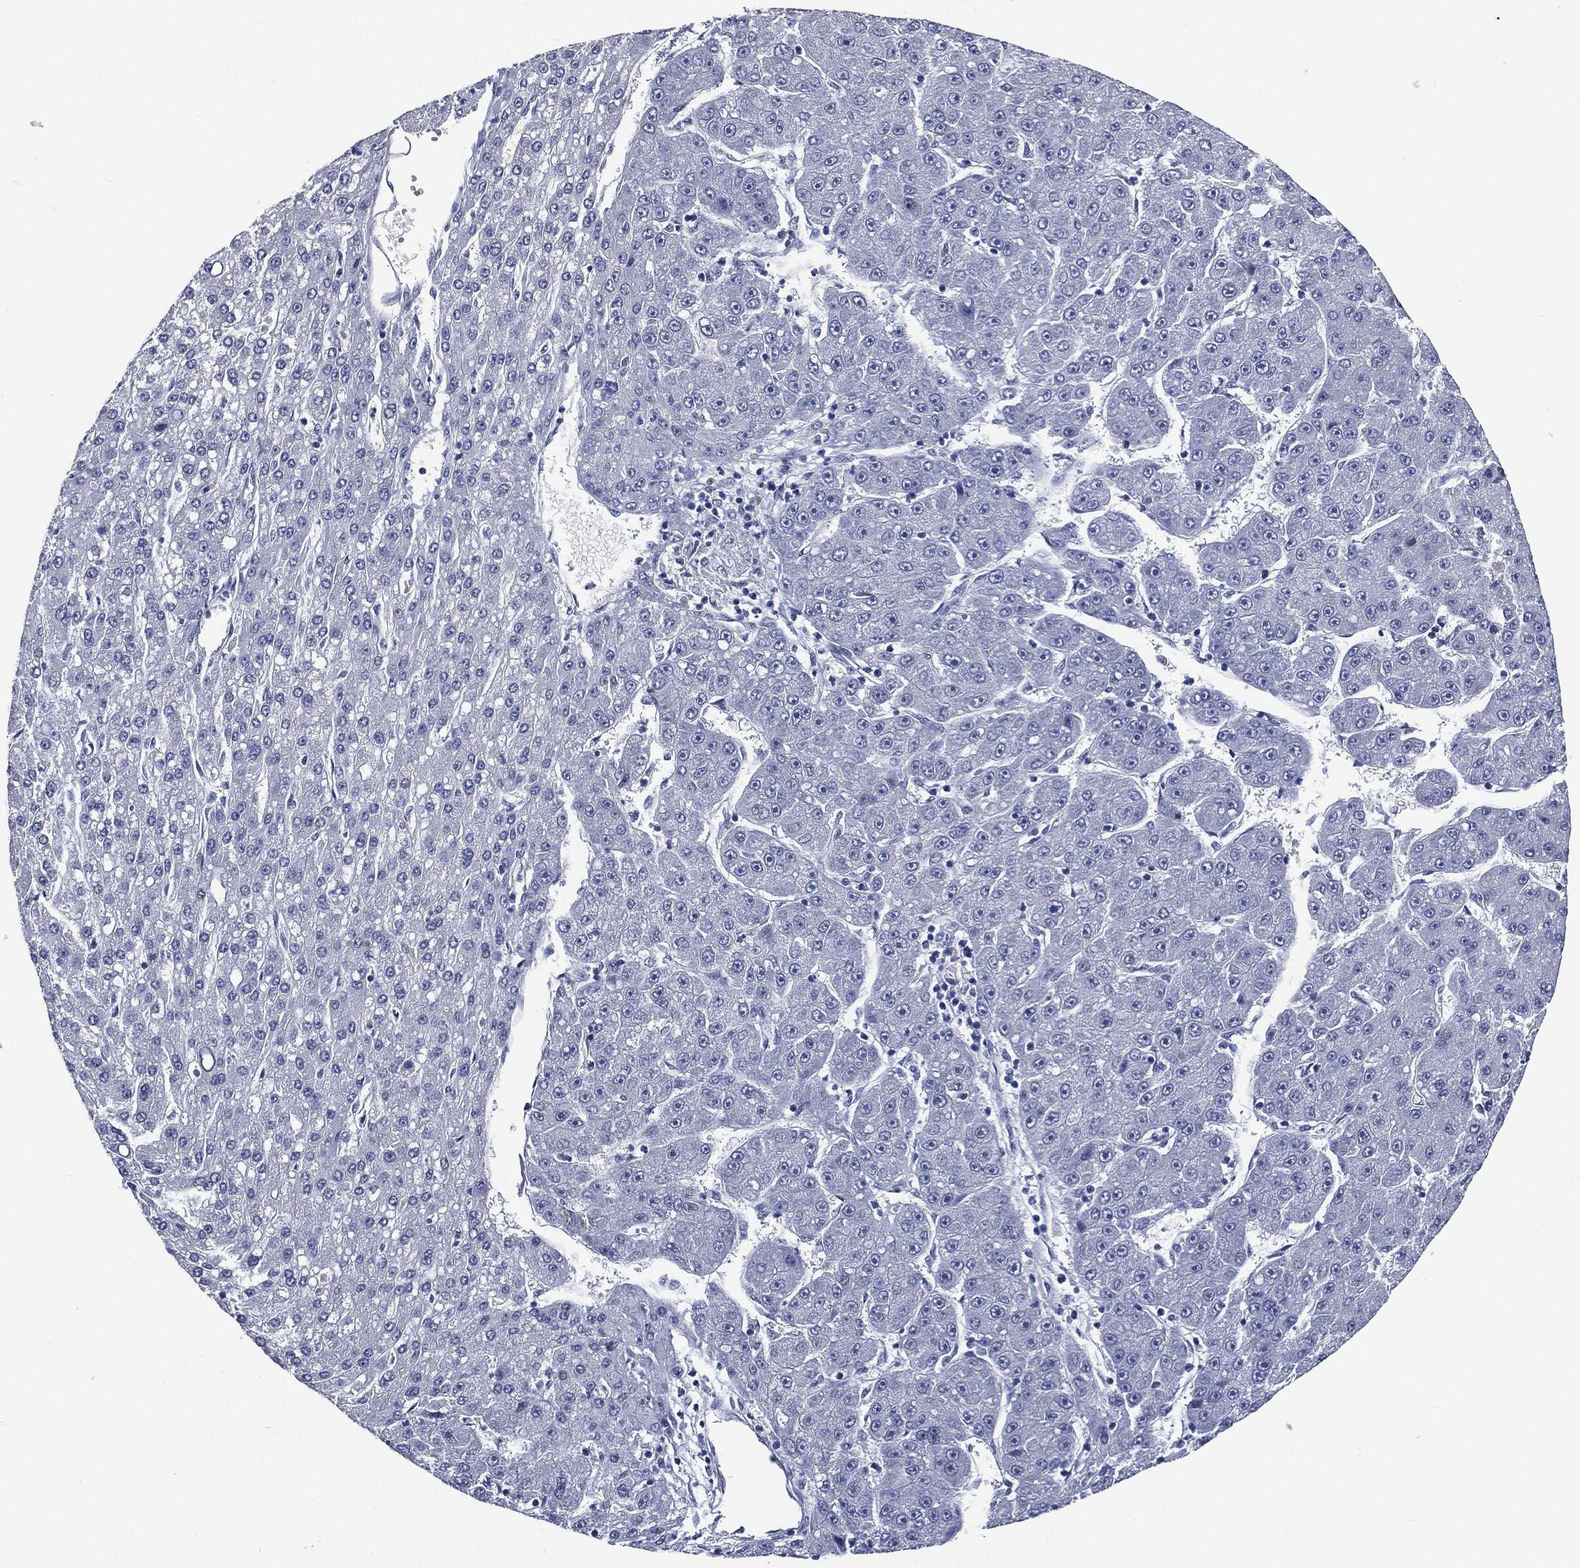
{"staining": {"intensity": "negative", "quantity": "none", "location": "none"}, "tissue": "liver cancer", "cell_type": "Tumor cells", "image_type": "cancer", "snomed": [{"axis": "morphology", "description": "Carcinoma, Hepatocellular, NOS"}, {"axis": "topography", "description": "Liver"}], "caption": "Tumor cells are negative for brown protein staining in liver cancer (hepatocellular carcinoma). (DAB (3,3'-diaminobenzidine) immunohistochemistry with hematoxylin counter stain).", "gene": "SIGLEC7", "patient": {"sex": "male", "age": 67}}